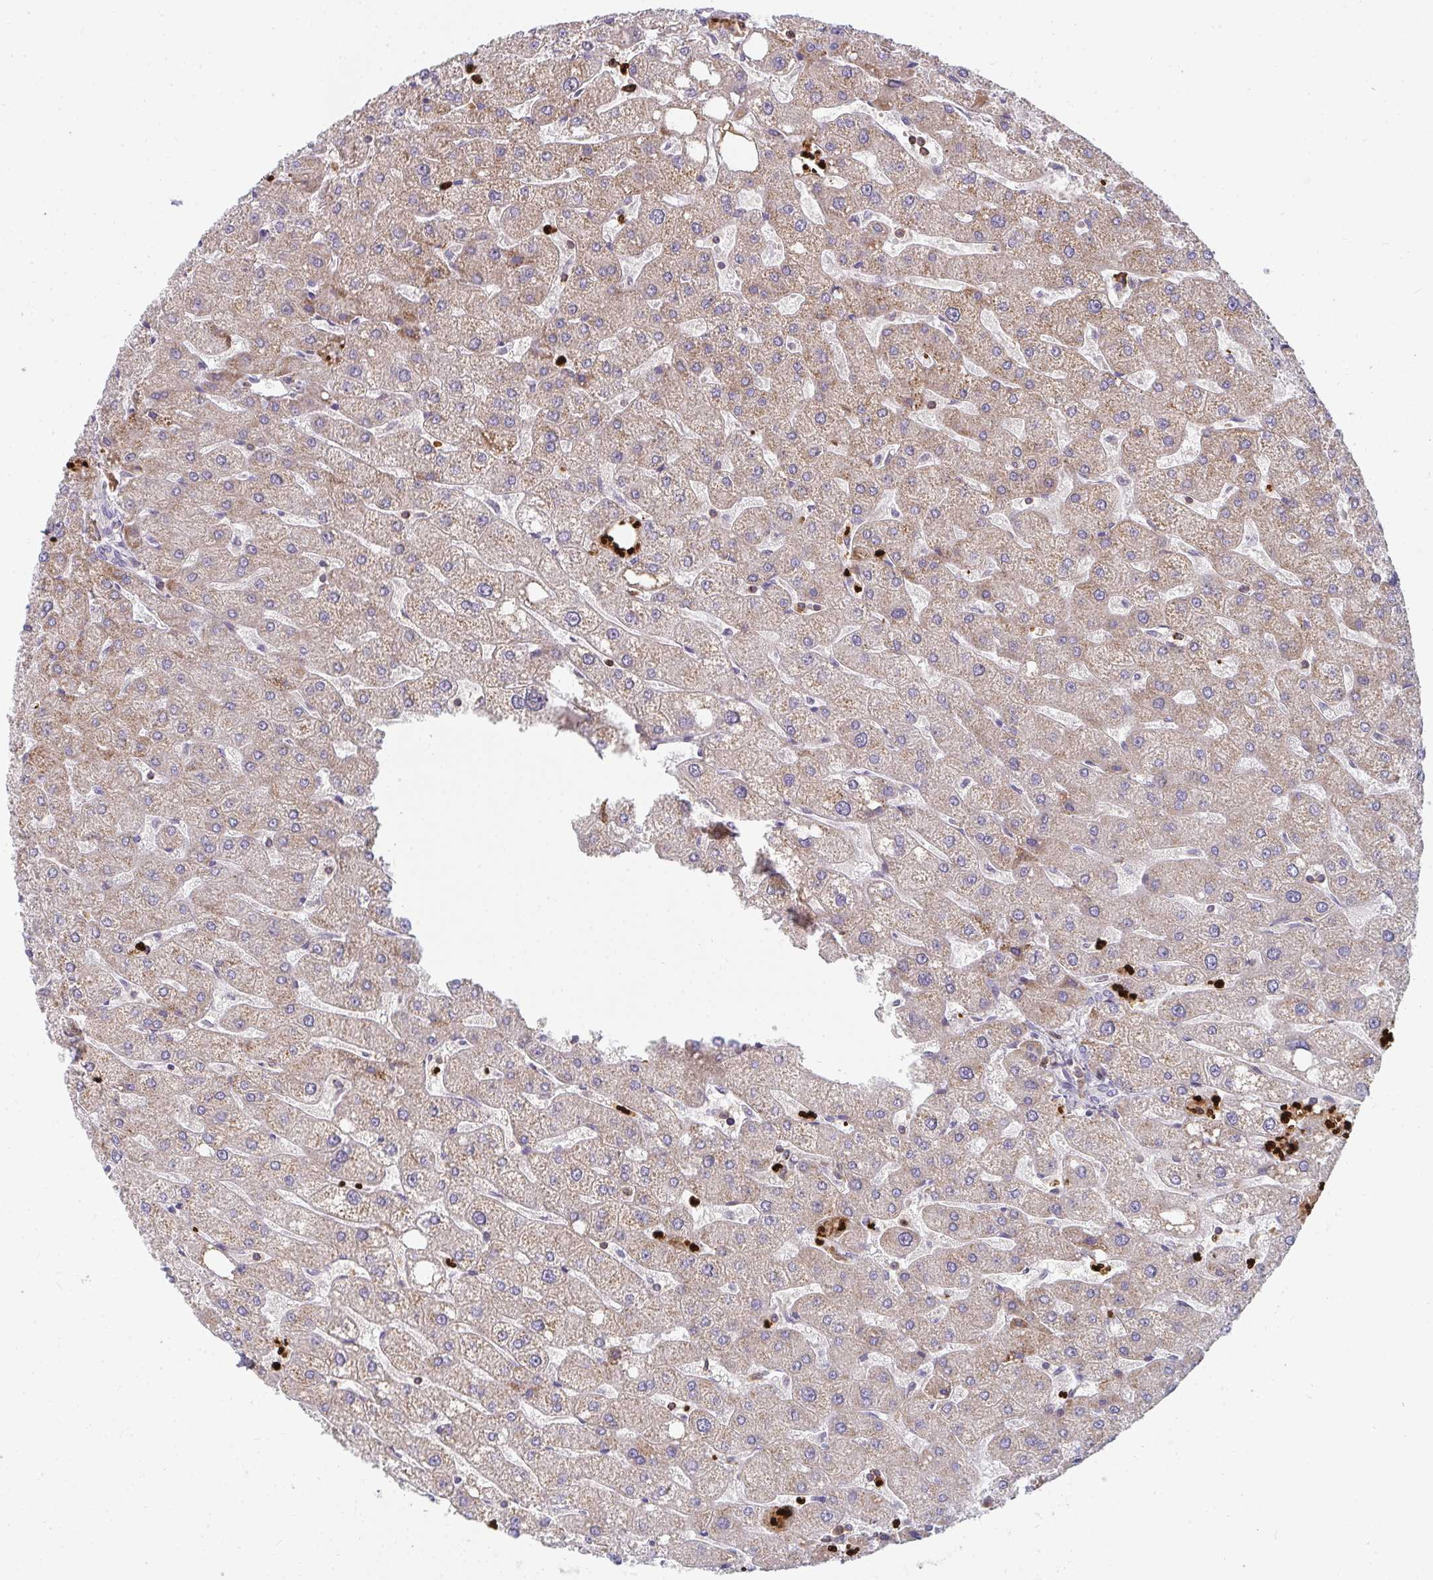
{"staining": {"intensity": "negative", "quantity": "none", "location": "none"}, "tissue": "liver", "cell_type": "Cholangiocytes", "image_type": "normal", "snomed": [{"axis": "morphology", "description": "Normal tissue, NOS"}, {"axis": "topography", "description": "Liver"}], "caption": "The photomicrograph displays no staining of cholangiocytes in unremarkable liver.", "gene": "CSF3R", "patient": {"sex": "male", "age": 67}}